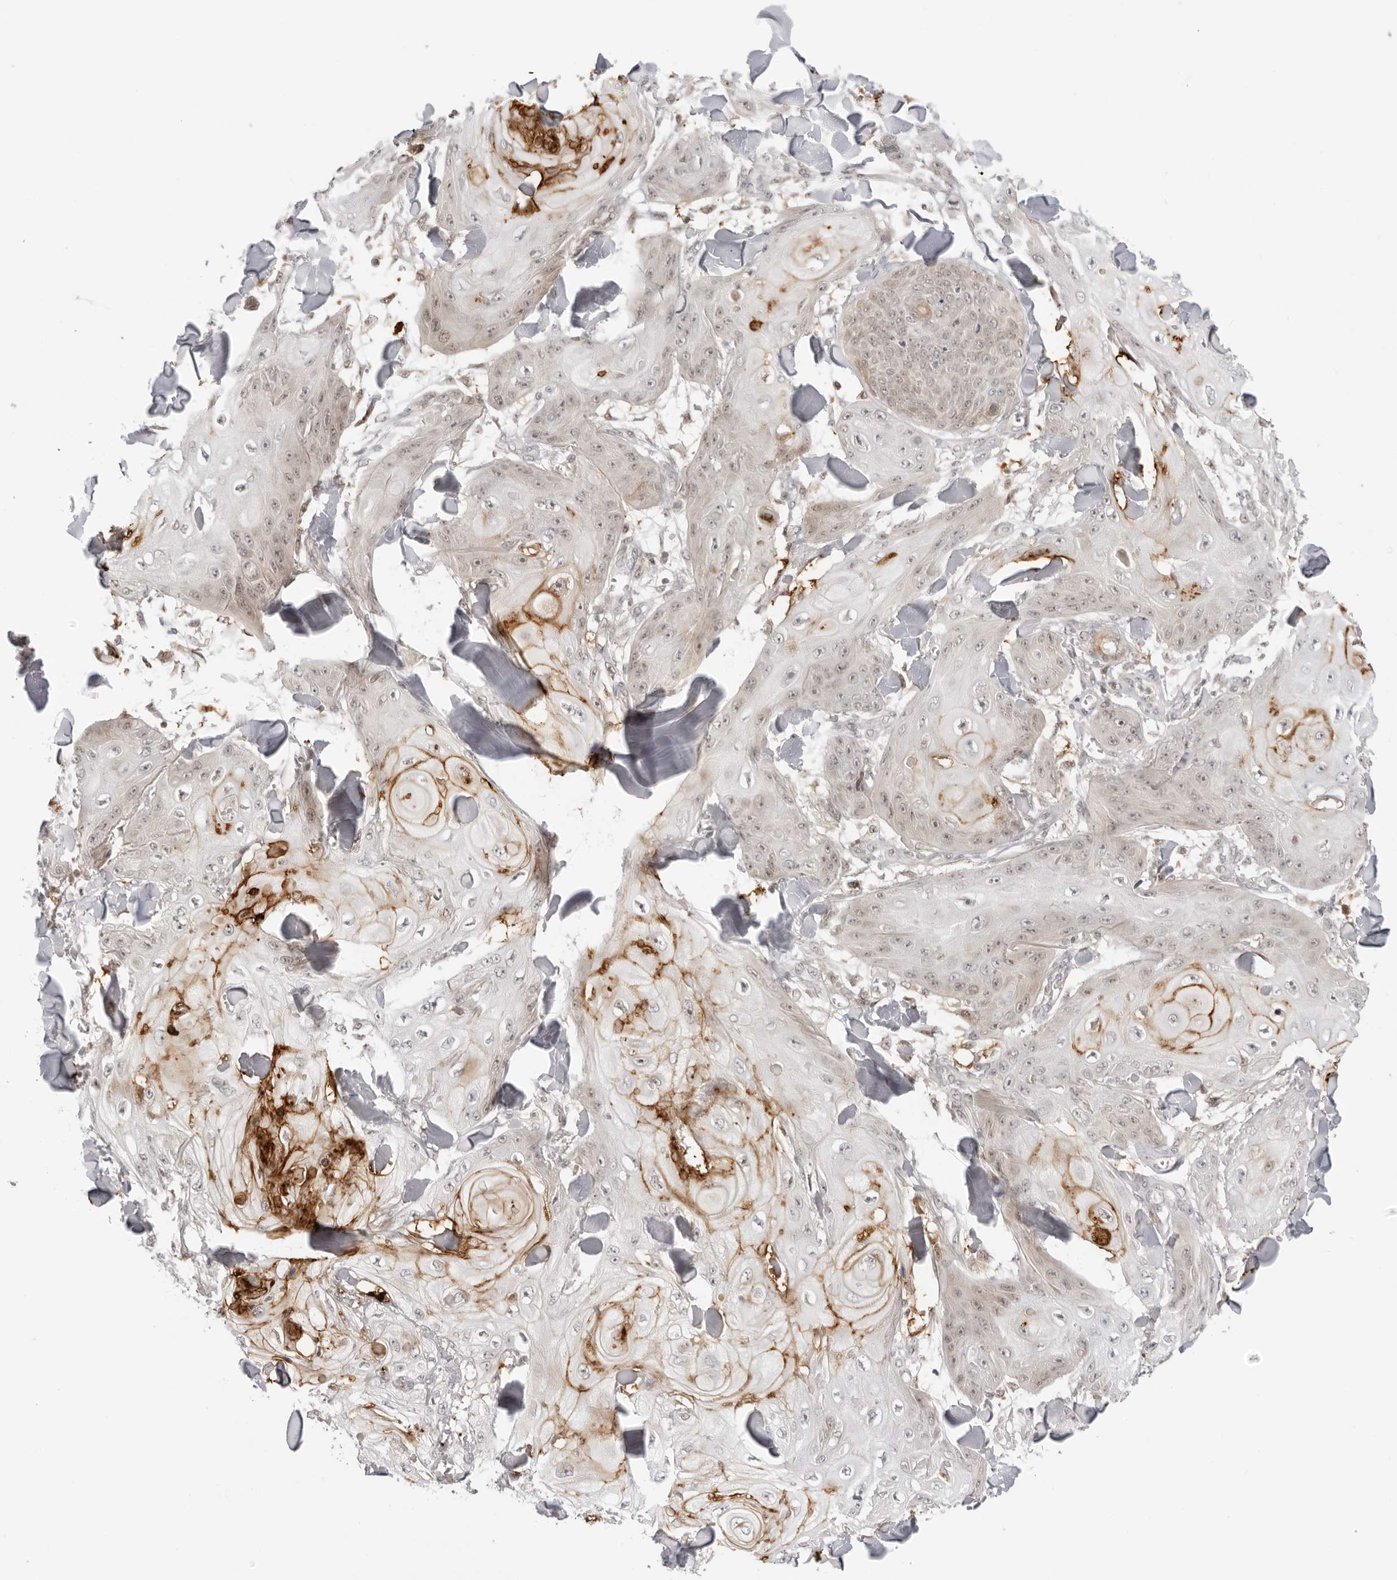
{"staining": {"intensity": "moderate", "quantity": "<25%", "location": "cytoplasmic/membranous"}, "tissue": "skin cancer", "cell_type": "Tumor cells", "image_type": "cancer", "snomed": [{"axis": "morphology", "description": "Squamous cell carcinoma, NOS"}, {"axis": "topography", "description": "Skin"}], "caption": "There is low levels of moderate cytoplasmic/membranous expression in tumor cells of skin squamous cell carcinoma, as demonstrated by immunohistochemical staining (brown color).", "gene": "RNF146", "patient": {"sex": "male", "age": 74}}